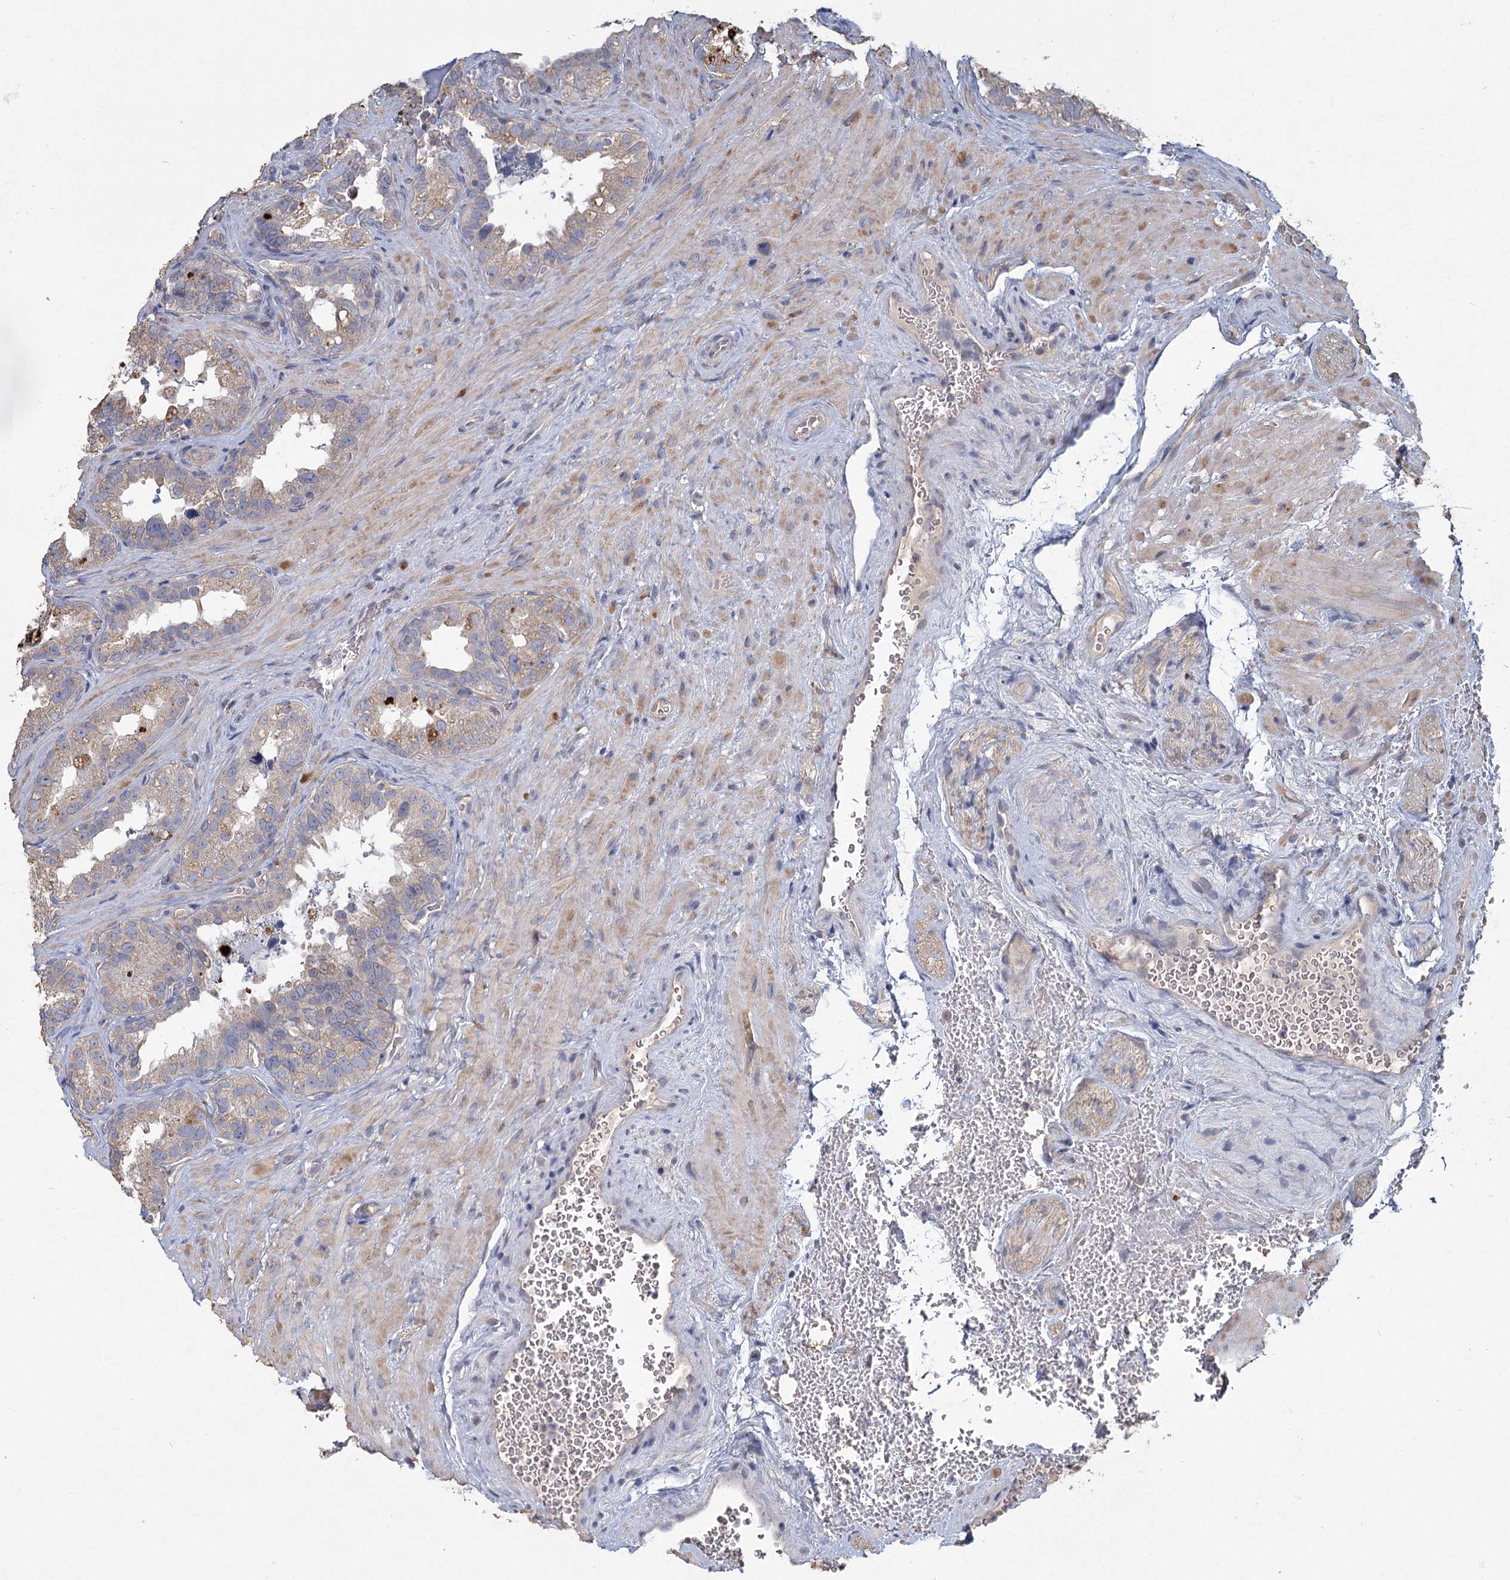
{"staining": {"intensity": "weak", "quantity": "25%-75%", "location": "cytoplasmic/membranous"}, "tissue": "seminal vesicle", "cell_type": "Glandular cells", "image_type": "normal", "snomed": [{"axis": "morphology", "description": "Normal tissue, NOS"}, {"axis": "topography", "description": "Seminal veicle"}, {"axis": "topography", "description": "Peripheral nerve tissue"}], "caption": "Protein positivity by immunohistochemistry (IHC) shows weak cytoplasmic/membranous expression in approximately 25%-75% of glandular cells in unremarkable seminal vesicle.", "gene": "HES2", "patient": {"sex": "male", "age": 67}}